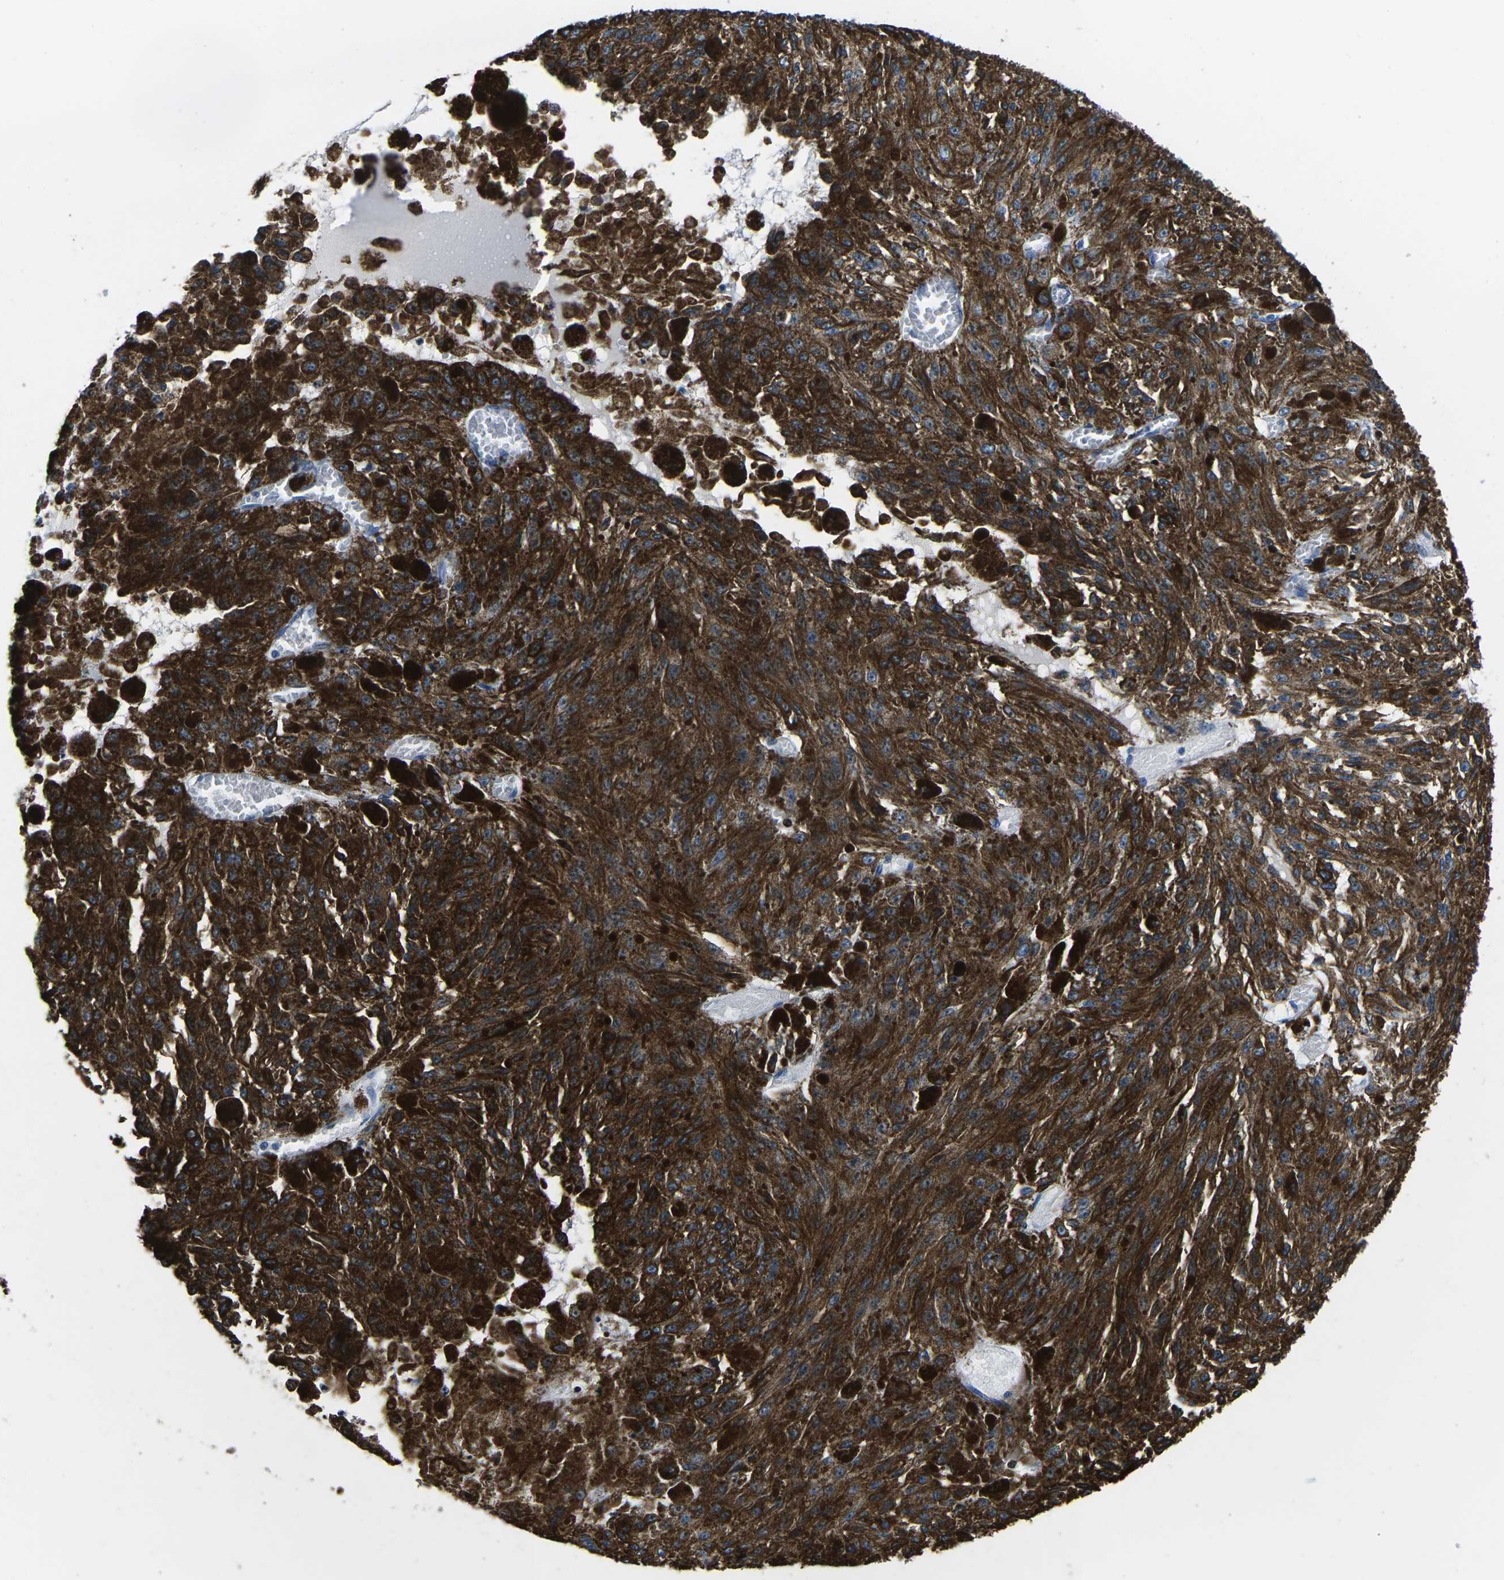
{"staining": {"intensity": "moderate", "quantity": ">75%", "location": "cytoplasmic/membranous"}, "tissue": "melanoma", "cell_type": "Tumor cells", "image_type": "cancer", "snomed": [{"axis": "morphology", "description": "Malignant melanoma, NOS"}, {"axis": "topography", "description": "Other"}], "caption": "Melanoma stained with a protein marker exhibits moderate staining in tumor cells.", "gene": "CTSW", "patient": {"sex": "male", "age": 79}}